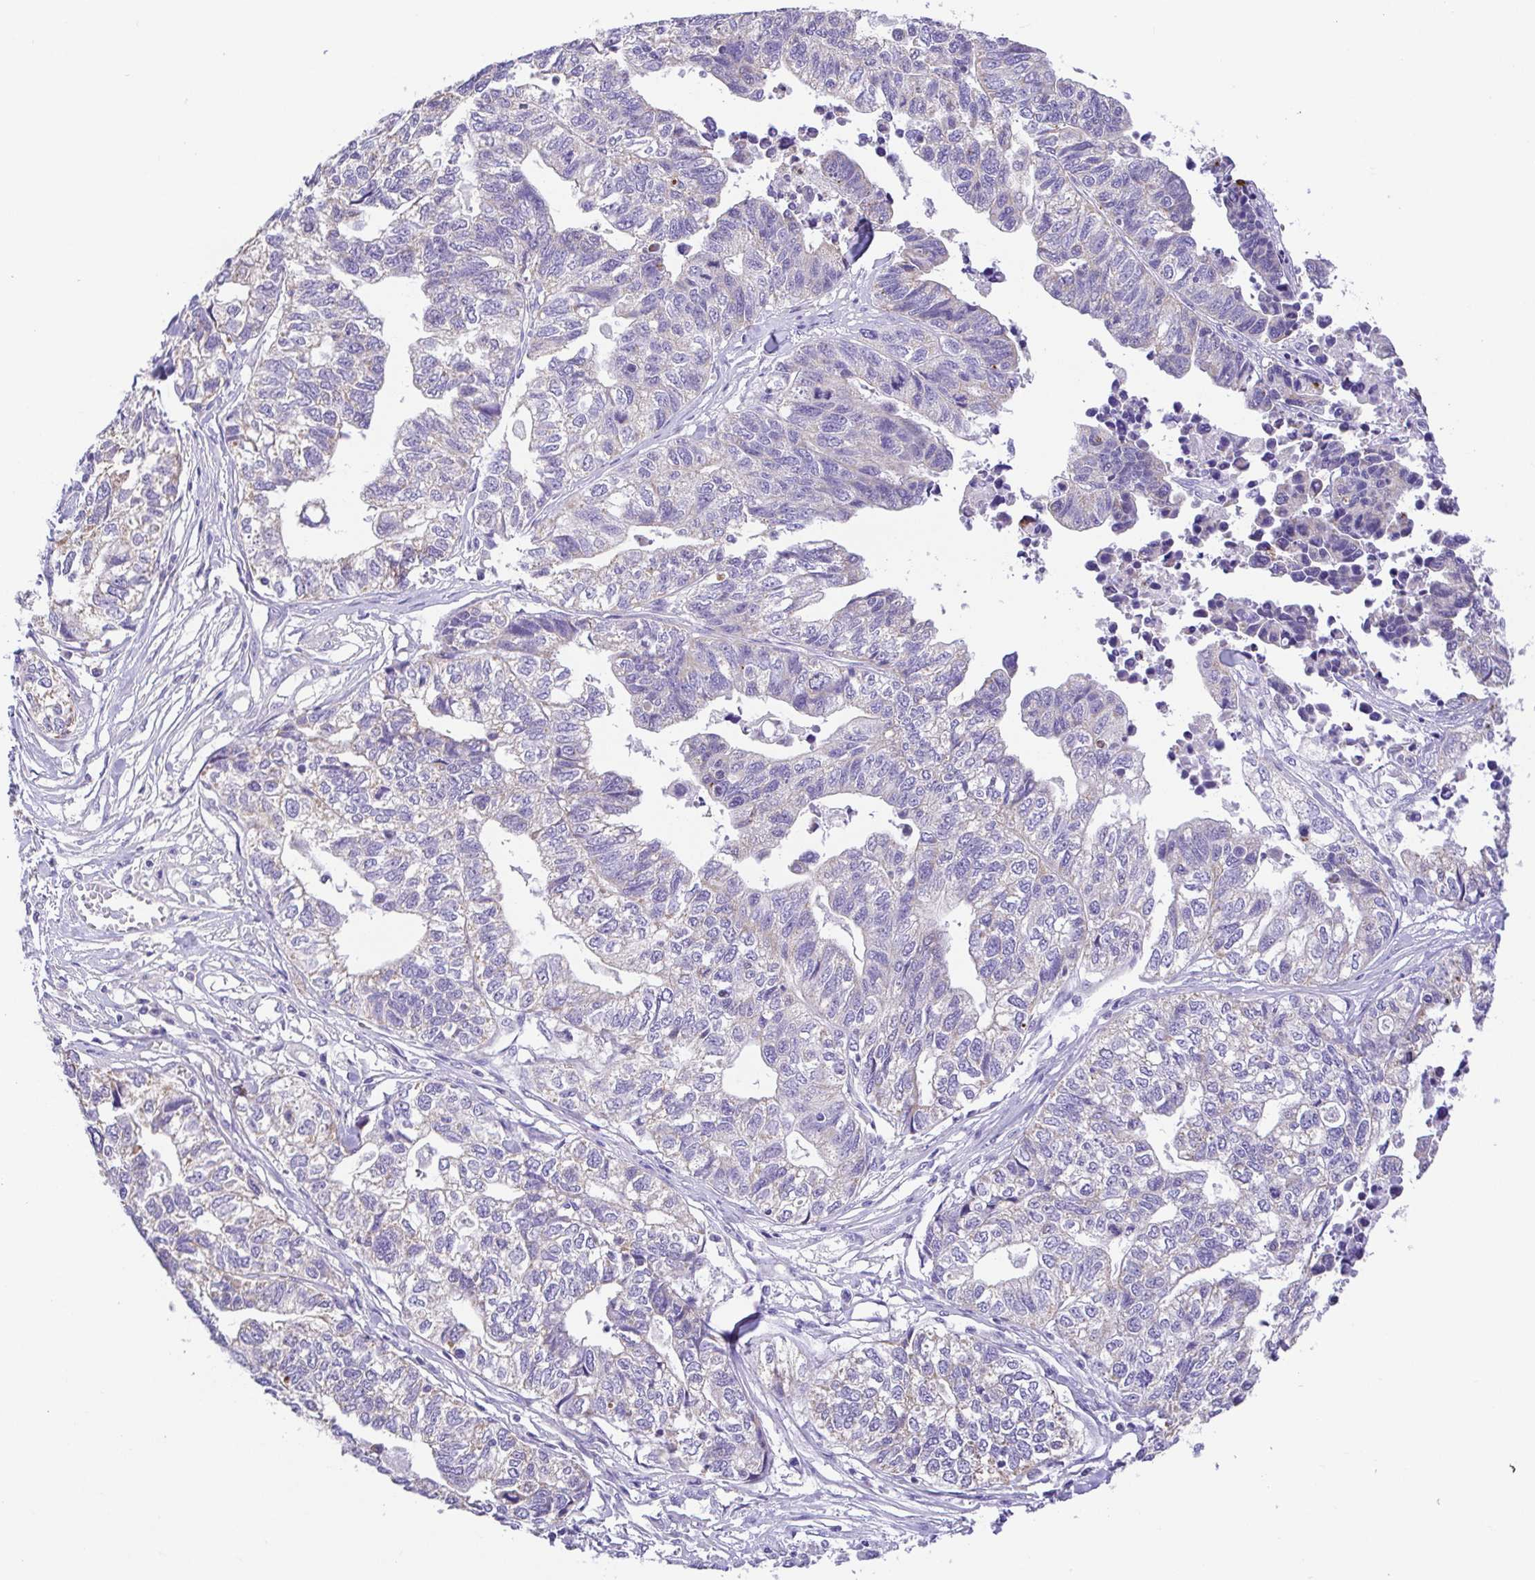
{"staining": {"intensity": "negative", "quantity": "none", "location": "none"}, "tissue": "stomach cancer", "cell_type": "Tumor cells", "image_type": "cancer", "snomed": [{"axis": "morphology", "description": "Adenocarcinoma, NOS"}, {"axis": "topography", "description": "Stomach, upper"}], "caption": "Image shows no significant protein expression in tumor cells of adenocarcinoma (stomach).", "gene": "SLC13A1", "patient": {"sex": "female", "age": 67}}